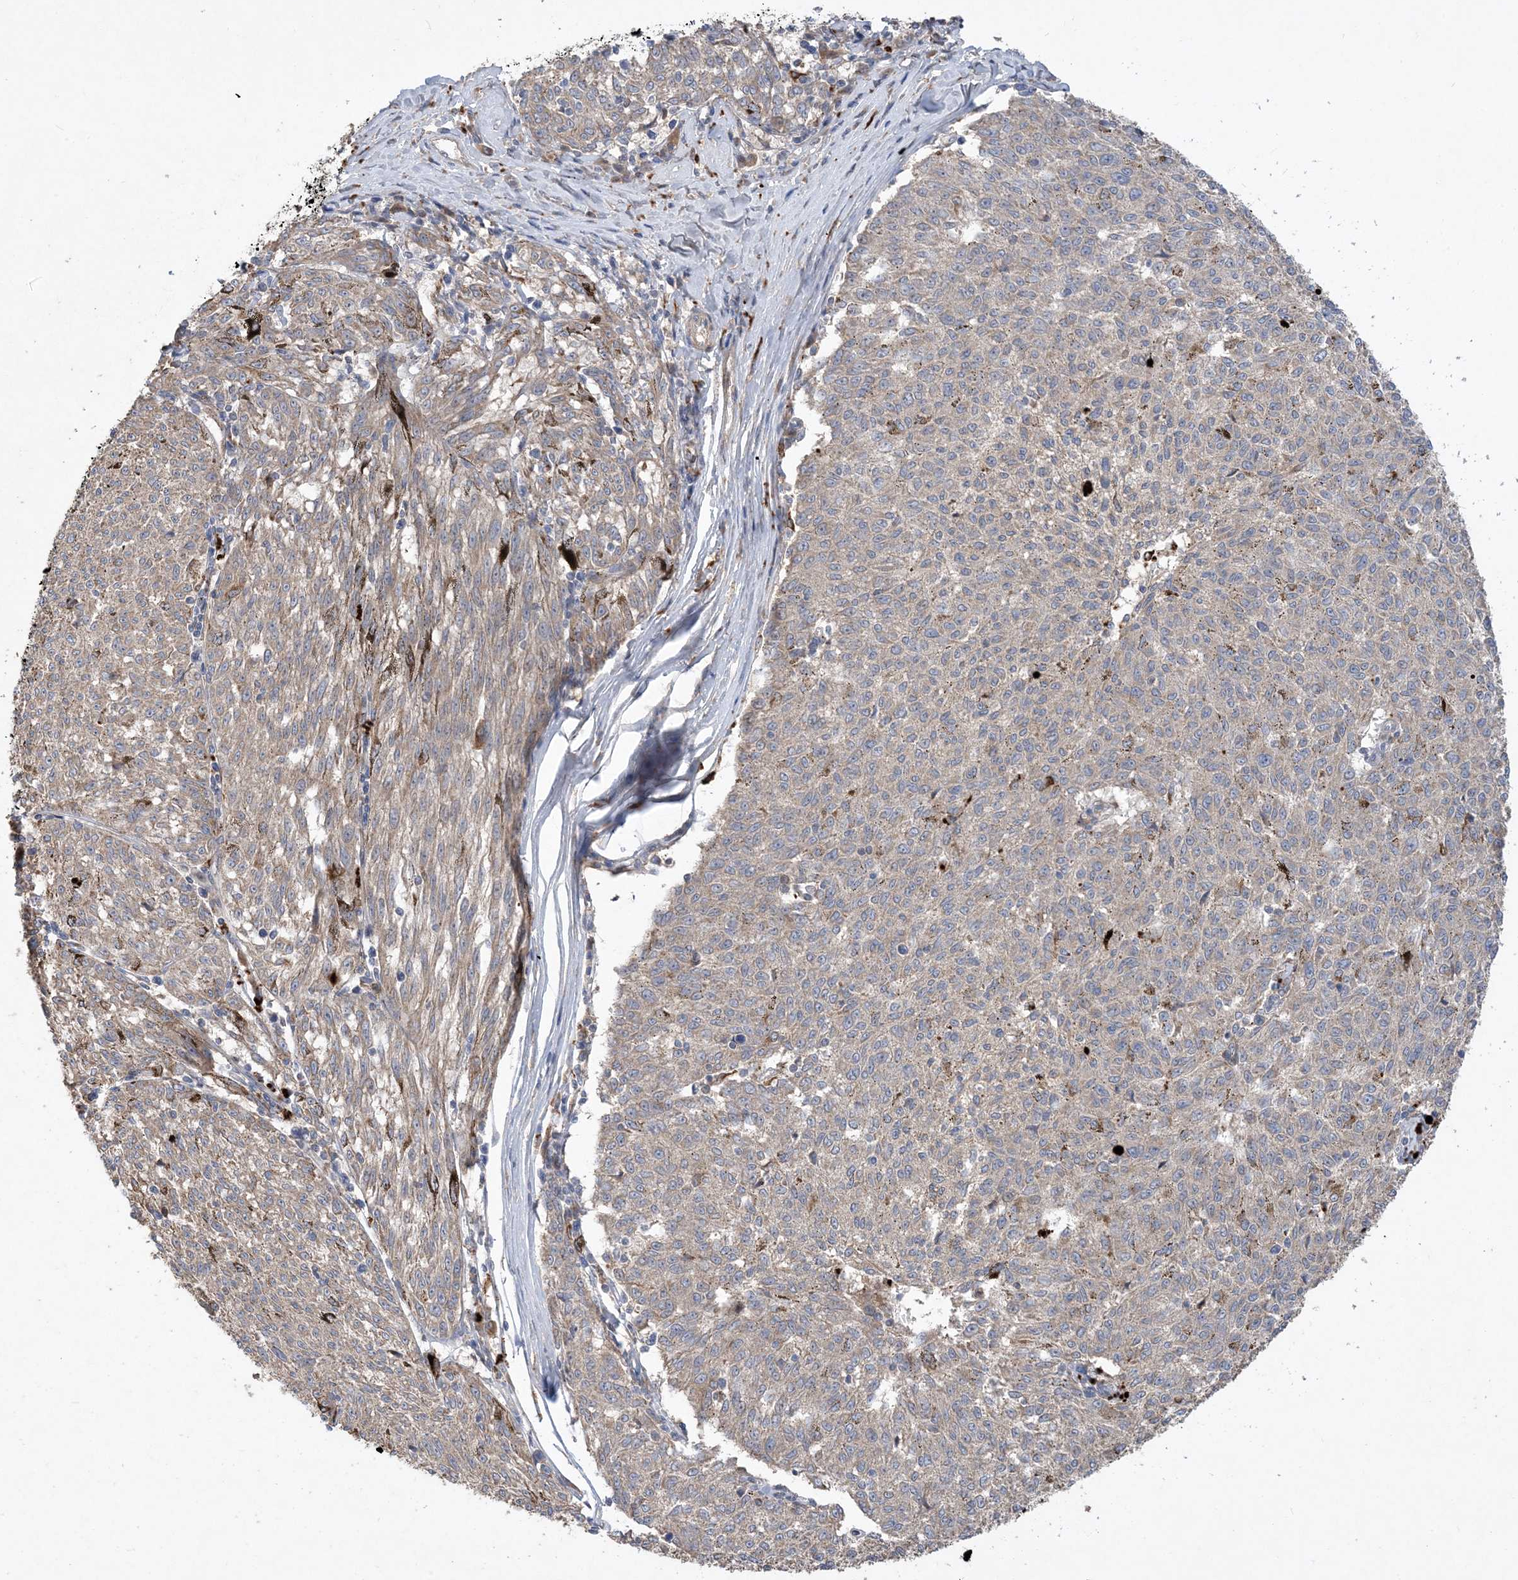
{"staining": {"intensity": "negative", "quantity": "none", "location": "none"}, "tissue": "melanoma", "cell_type": "Tumor cells", "image_type": "cancer", "snomed": [{"axis": "morphology", "description": "Malignant melanoma, NOS"}, {"axis": "topography", "description": "Skin"}], "caption": "Melanoma was stained to show a protein in brown. There is no significant expression in tumor cells.", "gene": "MASP2", "patient": {"sex": "female", "age": 72}}